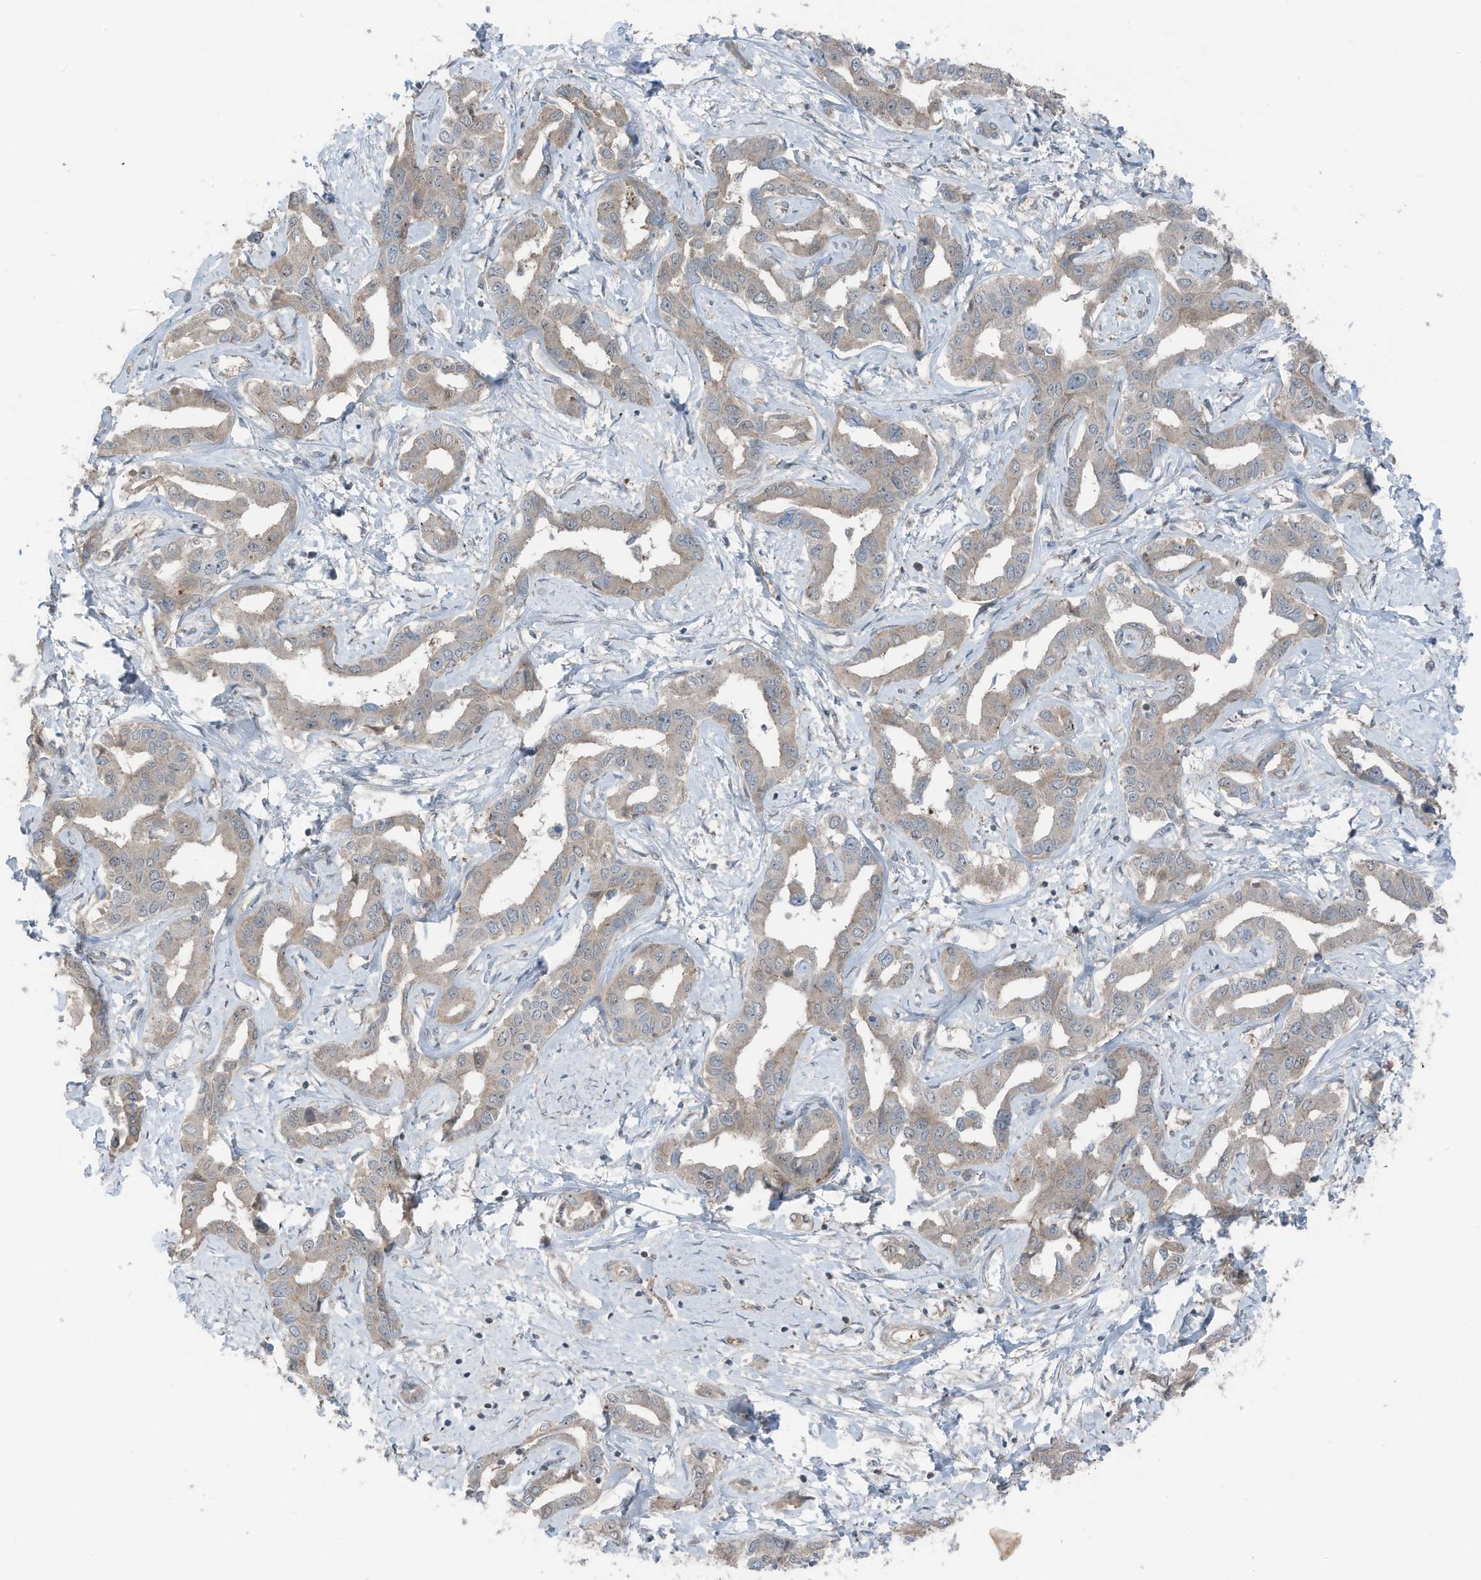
{"staining": {"intensity": "weak", "quantity": "<25%", "location": "cytoplasmic/membranous"}, "tissue": "liver cancer", "cell_type": "Tumor cells", "image_type": "cancer", "snomed": [{"axis": "morphology", "description": "Cholangiocarcinoma"}, {"axis": "topography", "description": "Liver"}], "caption": "High power microscopy photomicrograph of an immunohistochemistry (IHC) histopathology image of liver cancer (cholangiocarcinoma), revealing no significant expression in tumor cells.", "gene": "TXNDC9", "patient": {"sex": "male", "age": 59}}